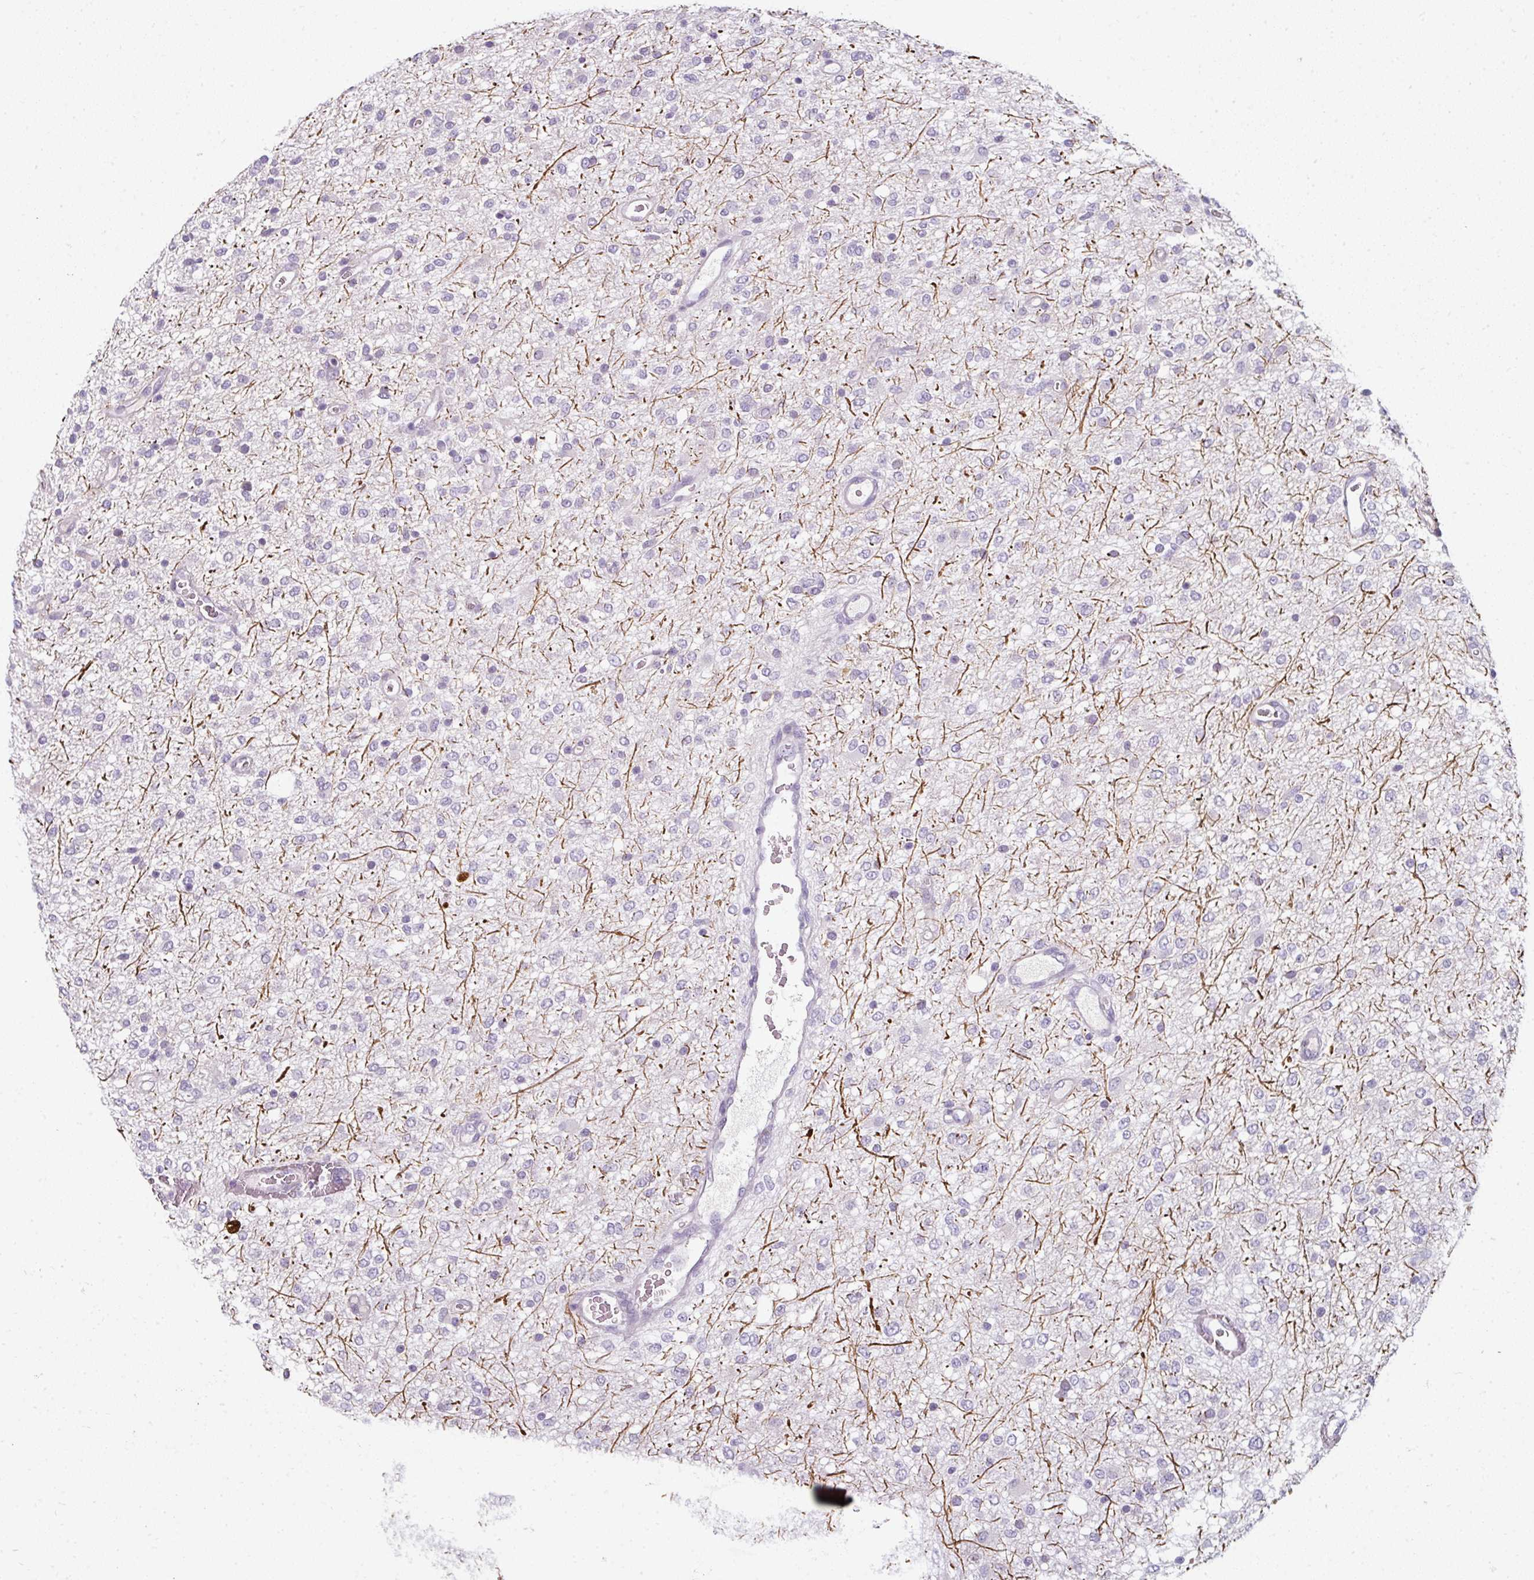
{"staining": {"intensity": "negative", "quantity": "none", "location": "none"}, "tissue": "glioma", "cell_type": "Tumor cells", "image_type": "cancer", "snomed": [{"axis": "morphology", "description": "Glioma, malignant, Low grade"}, {"axis": "topography", "description": "Cerebellum"}], "caption": "Immunohistochemistry (IHC) photomicrograph of neoplastic tissue: low-grade glioma (malignant) stained with DAB reveals no significant protein staining in tumor cells. (Stains: DAB immunohistochemistry (IHC) with hematoxylin counter stain, Microscopy: brightfield microscopy at high magnification).", "gene": "FHAD1", "patient": {"sex": "female", "age": 5}}